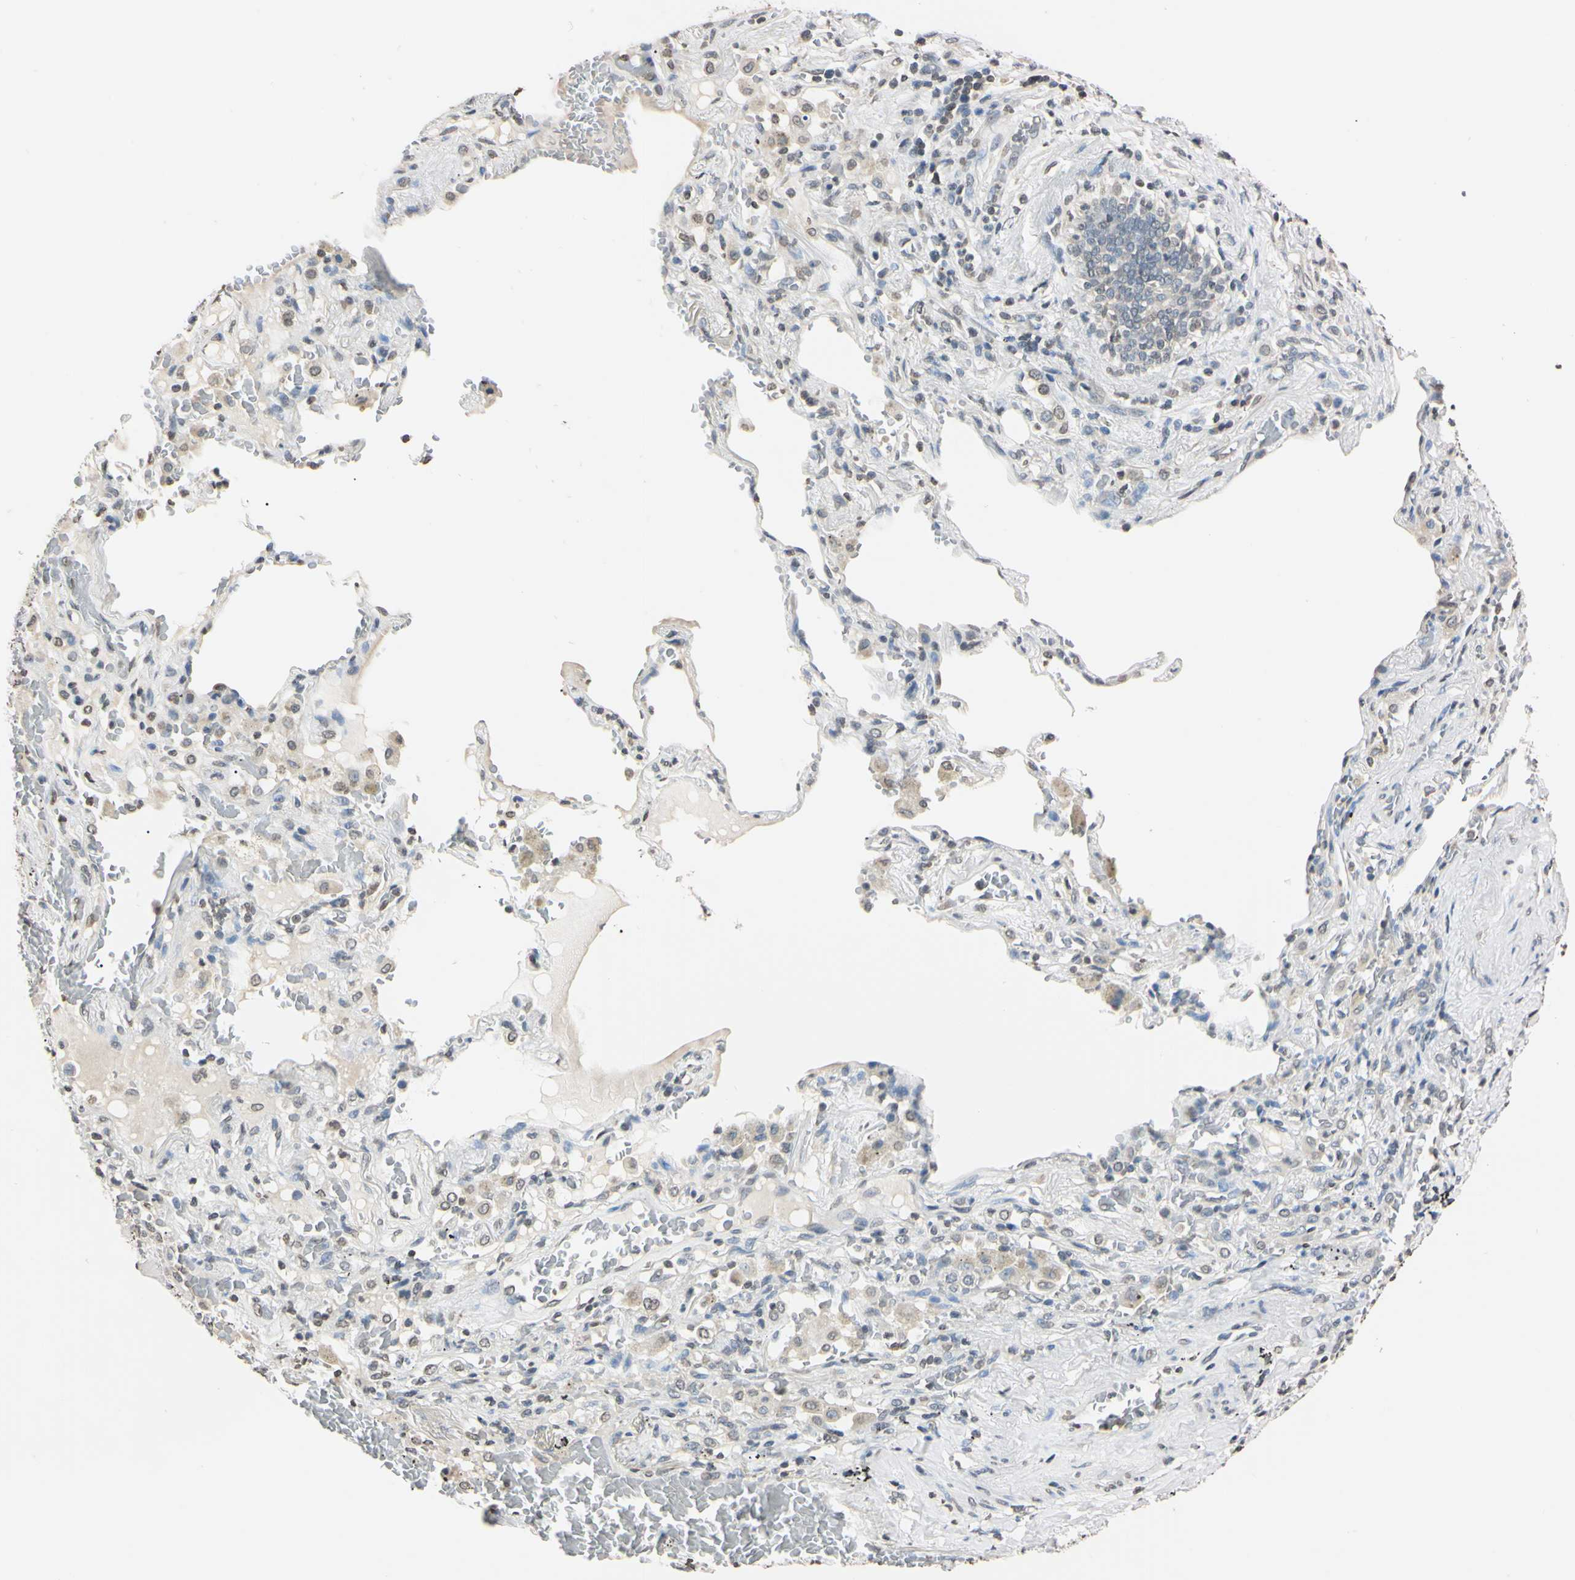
{"staining": {"intensity": "weak", "quantity": "<25%", "location": "nuclear"}, "tissue": "lung cancer", "cell_type": "Tumor cells", "image_type": "cancer", "snomed": [{"axis": "morphology", "description": "Squamous cell carcinoma, NOS"}, {"axis": "topography", "description": "Lung"}], "caption": "Immunohistochemical staining of human lung cancer shows no significant staining in tumor cells. The staining was performed using DAB (3,3'-diaminobenzidine) to visualize the protein expression in brown, while the nuclei were stained in blue with hematoxylin (Magnification: 20x).", "gene": "CDC45", "patient": {"sex": "male", "age": 57}}